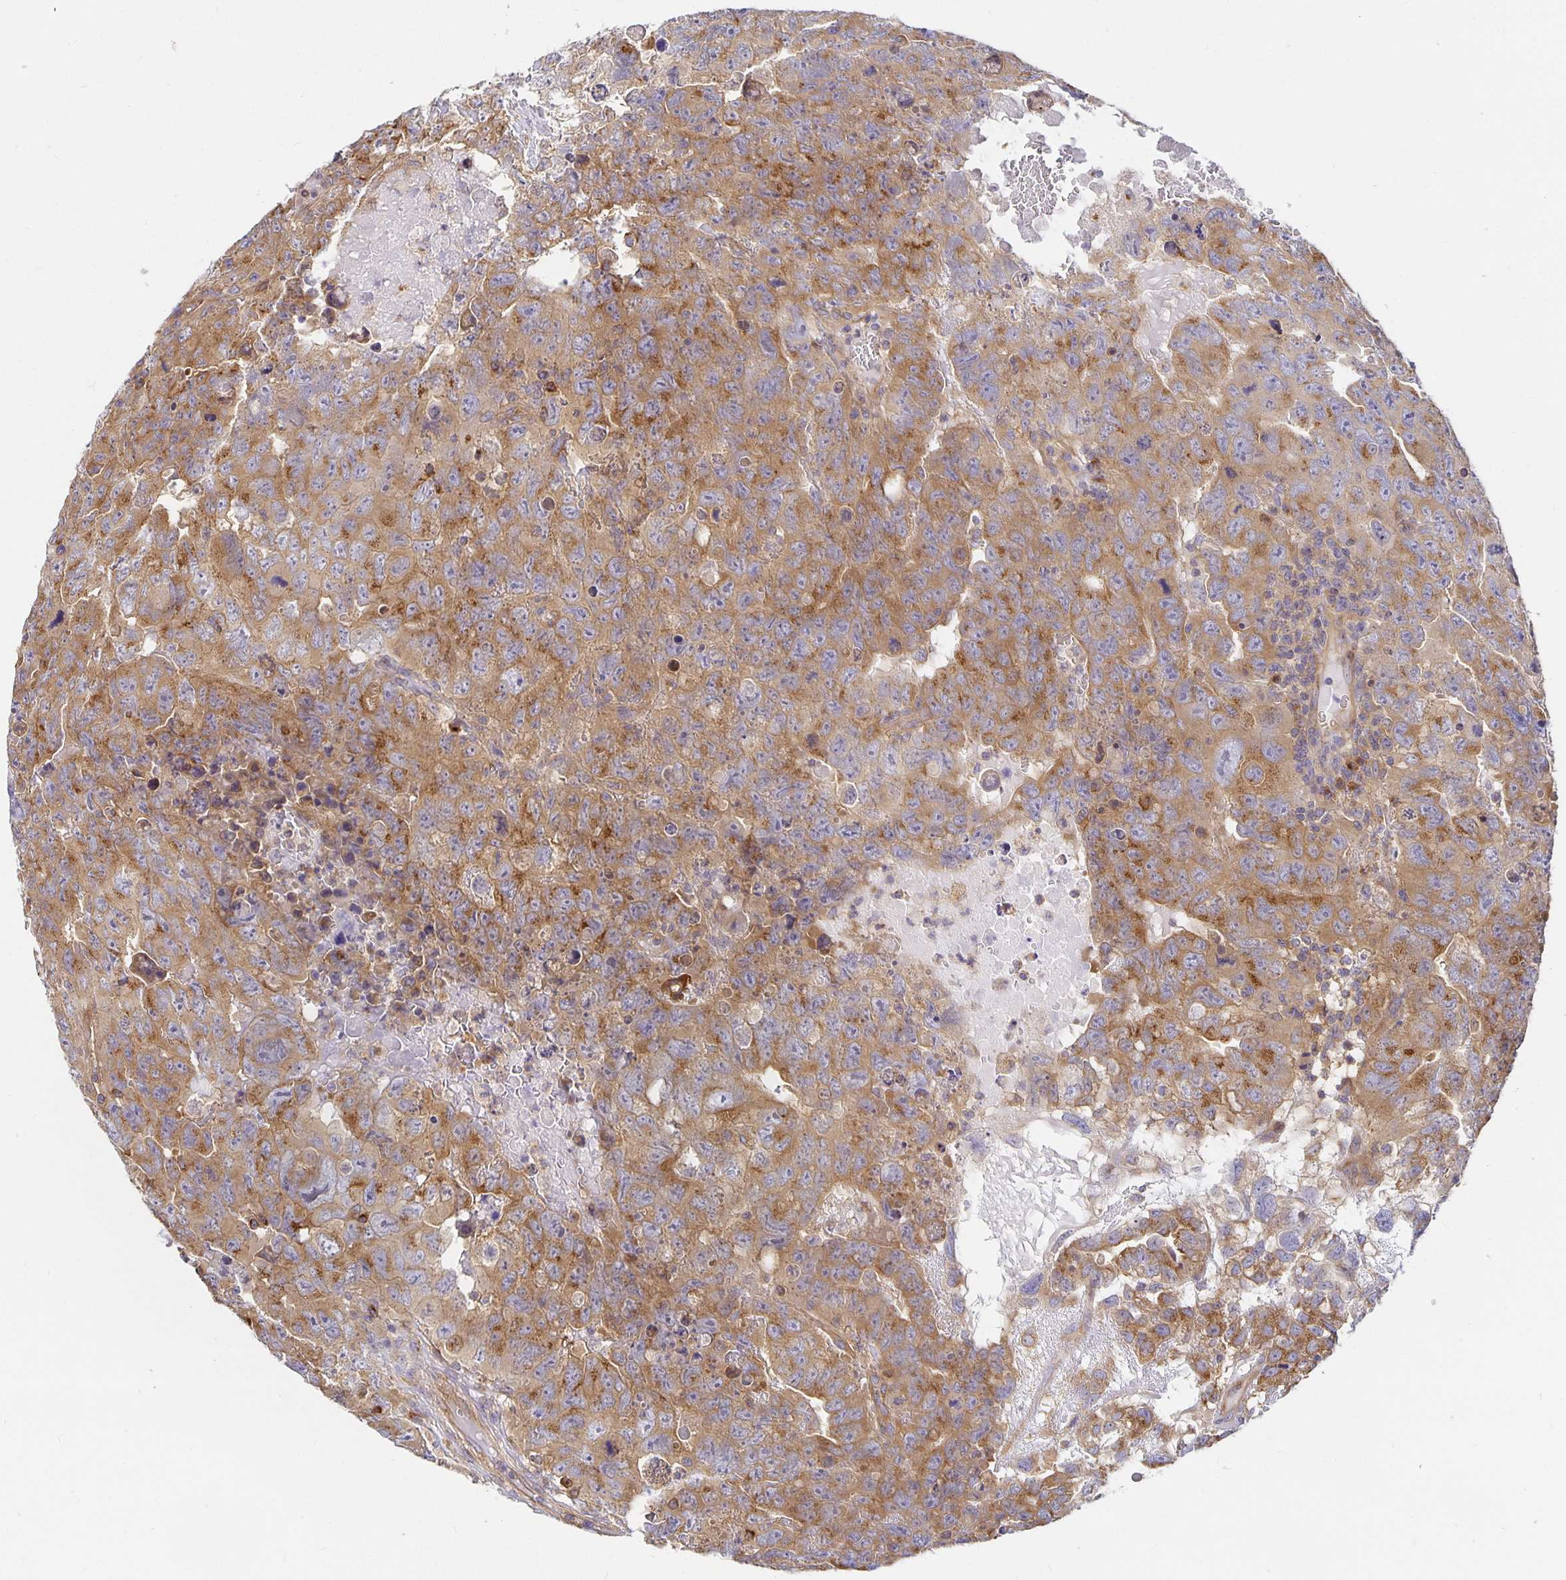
{"staining": {"intensity": "moderate", "quantity": ">75%", "location": "cytoplasmic/membranous"}, "tissue": "testis cancer", "cell_type": "Tumor cells", "image_type": "cancer", "snomed": [{"axis": "morphology", "description": "Carcinoma, Embryonal, NOS"}, {"axis": "topography", "description": "Testis"}], "caption": "Protein staining displays moderate cytoplasmic/membranous staining in about >75% of tumor cells in testis cancer.", "gene": "USO1", "patient": {"sex": "male", "age": 24}}